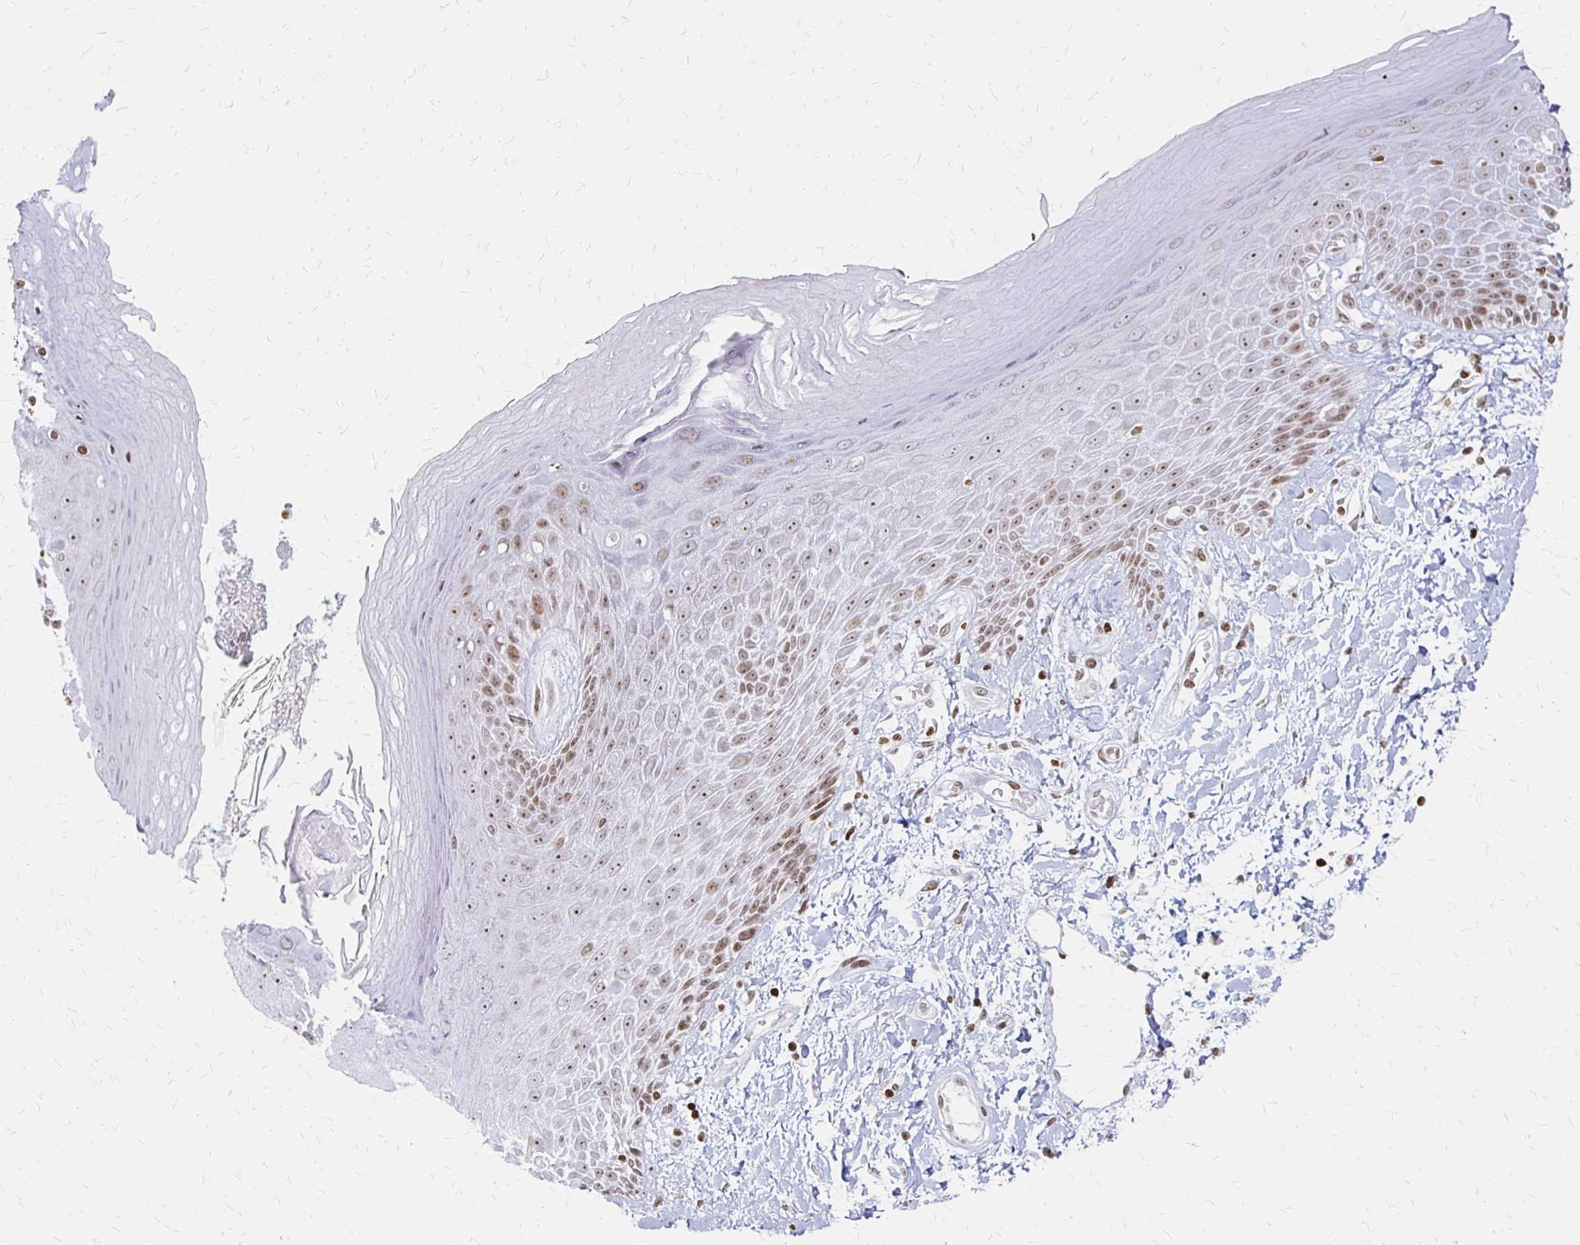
{"staining": {"intensity": "moderate", "quantity": "25%-75%", "location": "nuclear"}, "tissue": "skin", "cell_type": "Epidermal cells", "image_type": "normal", "snomed": [{"axis": "morphology", "description": "Normal tissue, NOS"}, {"axis": "topography", "description": "Anal"}, {"axis": "topography", "description": "Peripheral nerve tissue"}], "caption": "The micrograph exhibits staining of normal skin, revealing moderate nuclear protein expression (brown color) within epidermal cells. (DAB = brown stain, brightfield microscopy at high magnification).", "gene": "ZNF280C", "patient": {"sex": "male", "age": 78}}